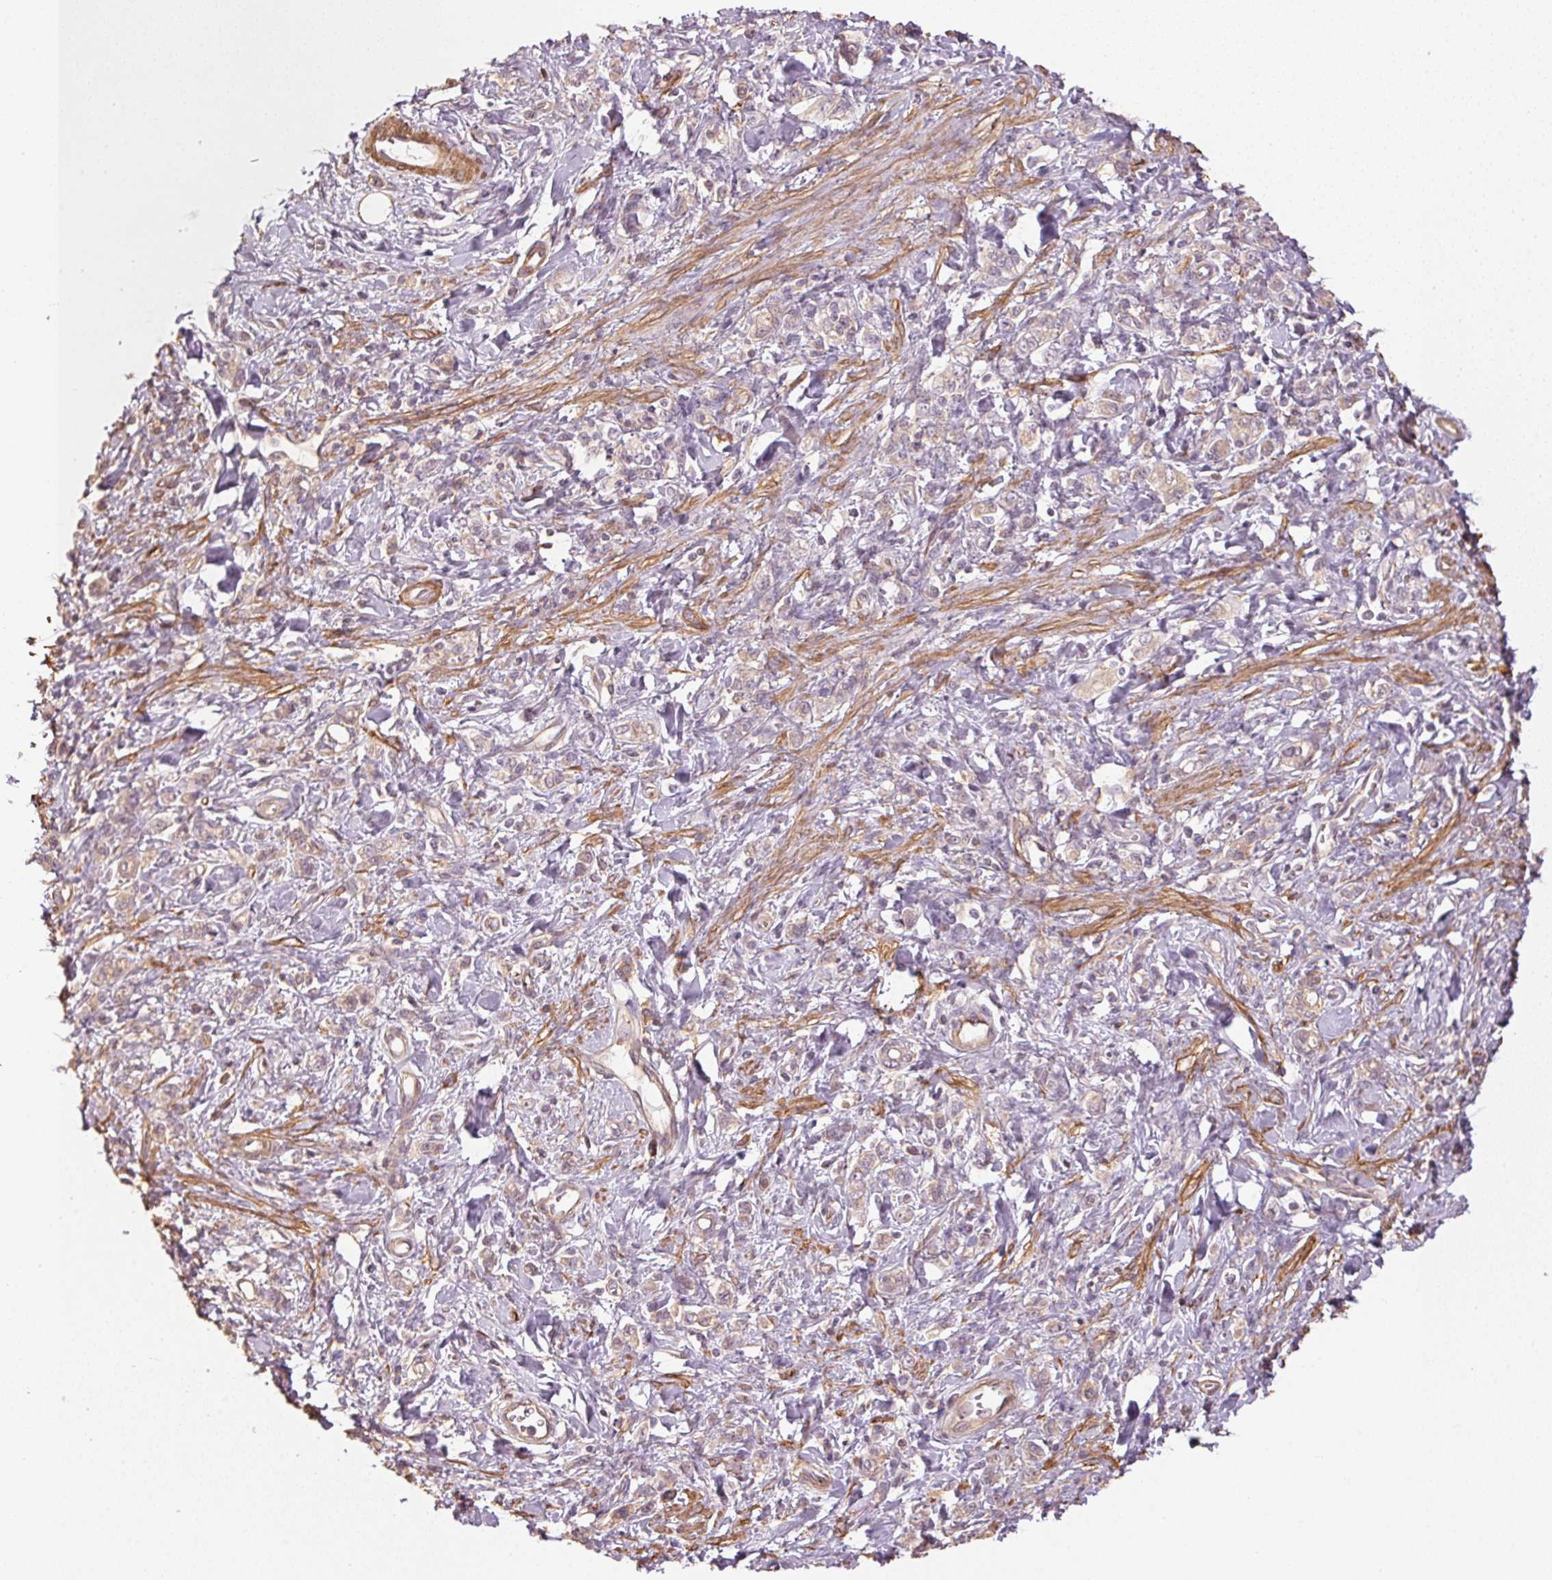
{"staining": {"intensity": "weak", "quantity": "<25%", "location": "cytoplasmic/membranous"}, "tissue": "stomach cancer", "cell_type": "Tumor cells", "image_type": "cancer", "snomed": [{"axis": "morphology", "description": "Adenocarcinoma, NOS"}, {"axis": "topography", "description": "Stomach"}], "caption": "Tumor cells show no significant positivity in stomach adenocarcinoma.", "gene": "QDPR", "patient": {"sex": "male", "age": 77}}